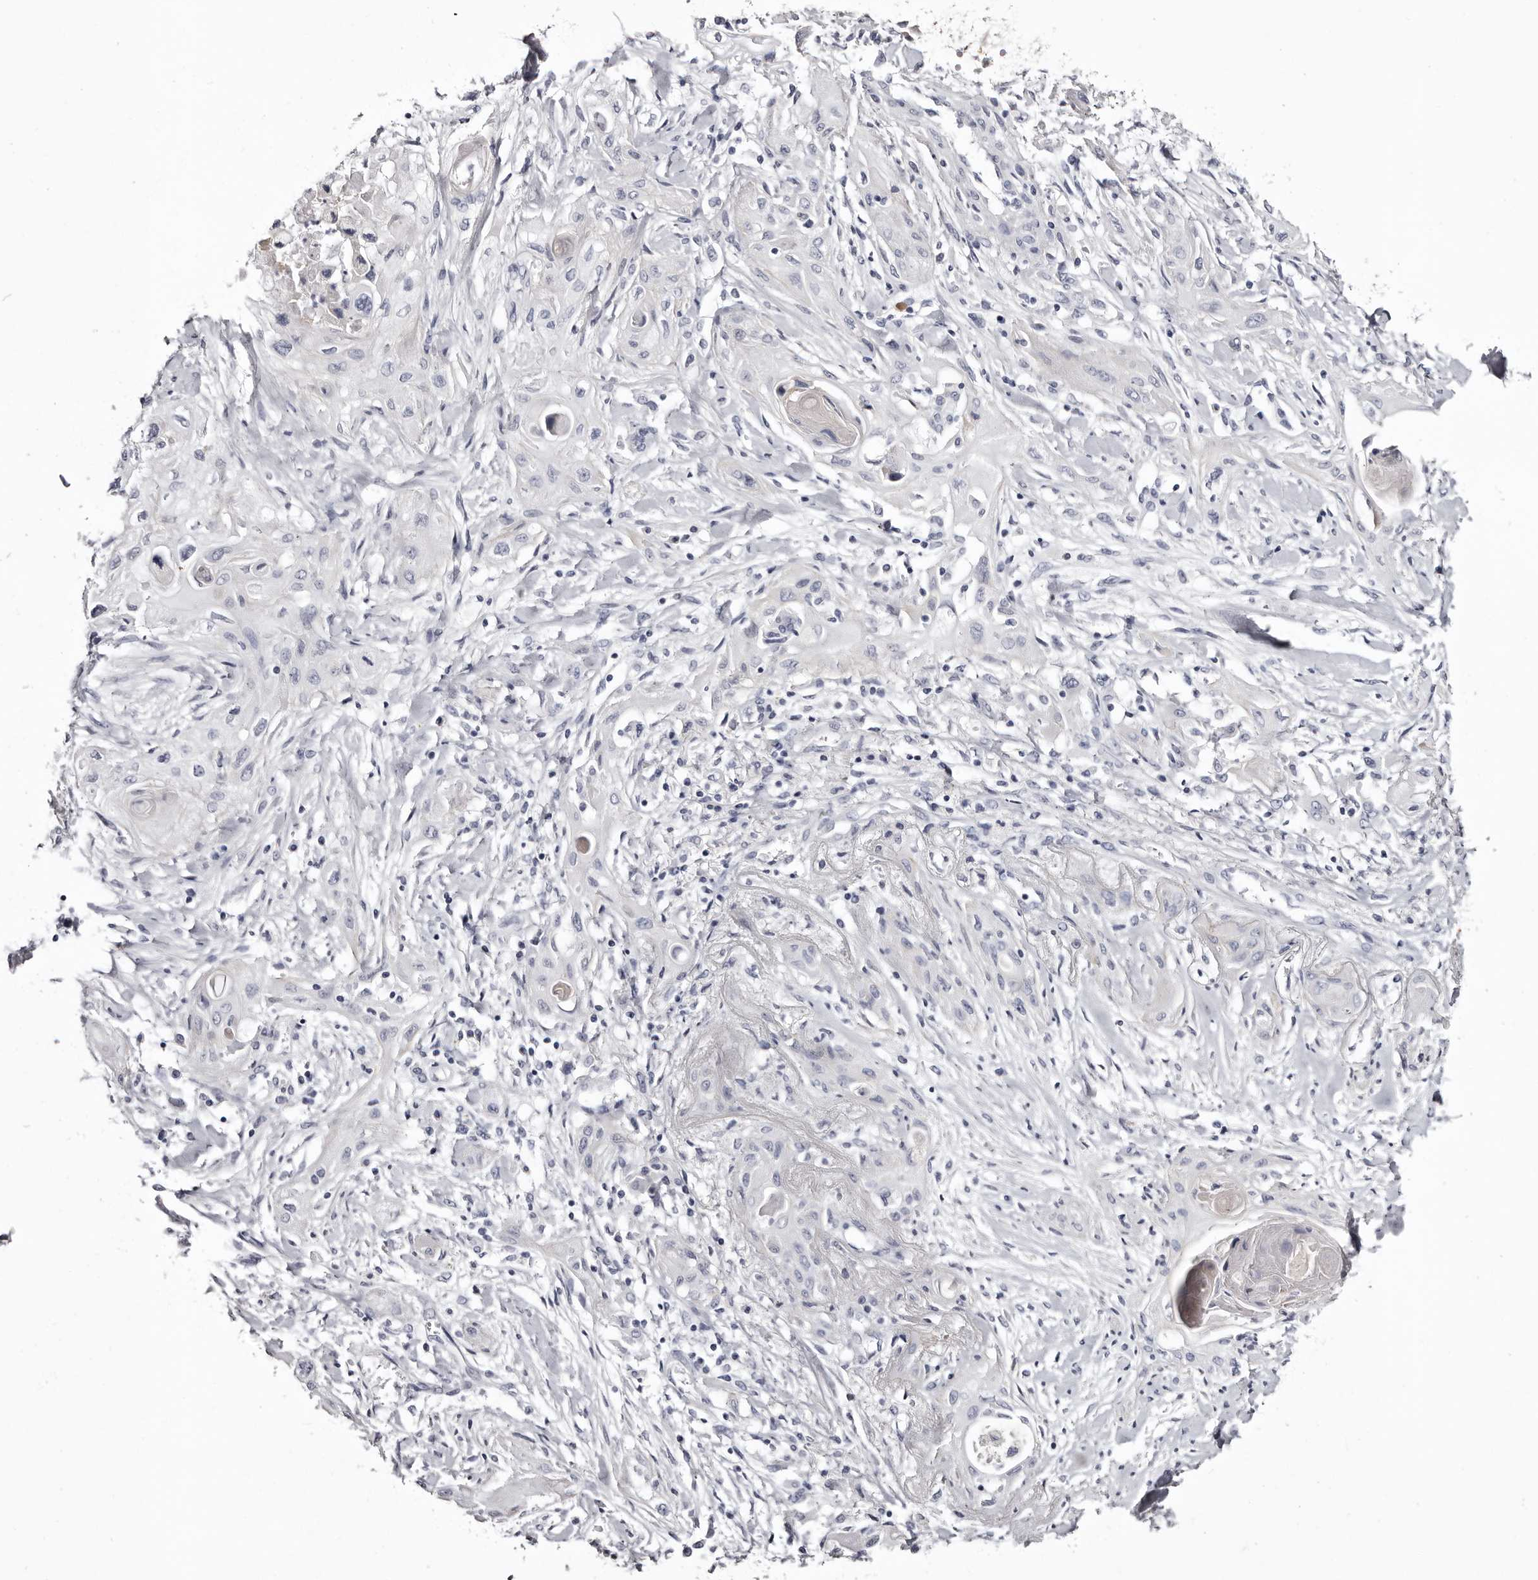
{"staining": {"intensity": "negative", "quantity": "none", "location": "none"}, "tissue": "lung cancer", "cell_type": "Tumor cells", "image_type": "cancer", "snomed": [{"axis": "morphology", "description": "Squamous cell carcinoma, NOS"}, {"axis": "topography", "description": "Lung"}], "caption": "Squamous cell carcinoma (lung) stained for a protein using immunohistochemistry demonstrates no positivity tumor cells.", "gene": "CA6", "patient": {"sex": "female", "age": 47}}